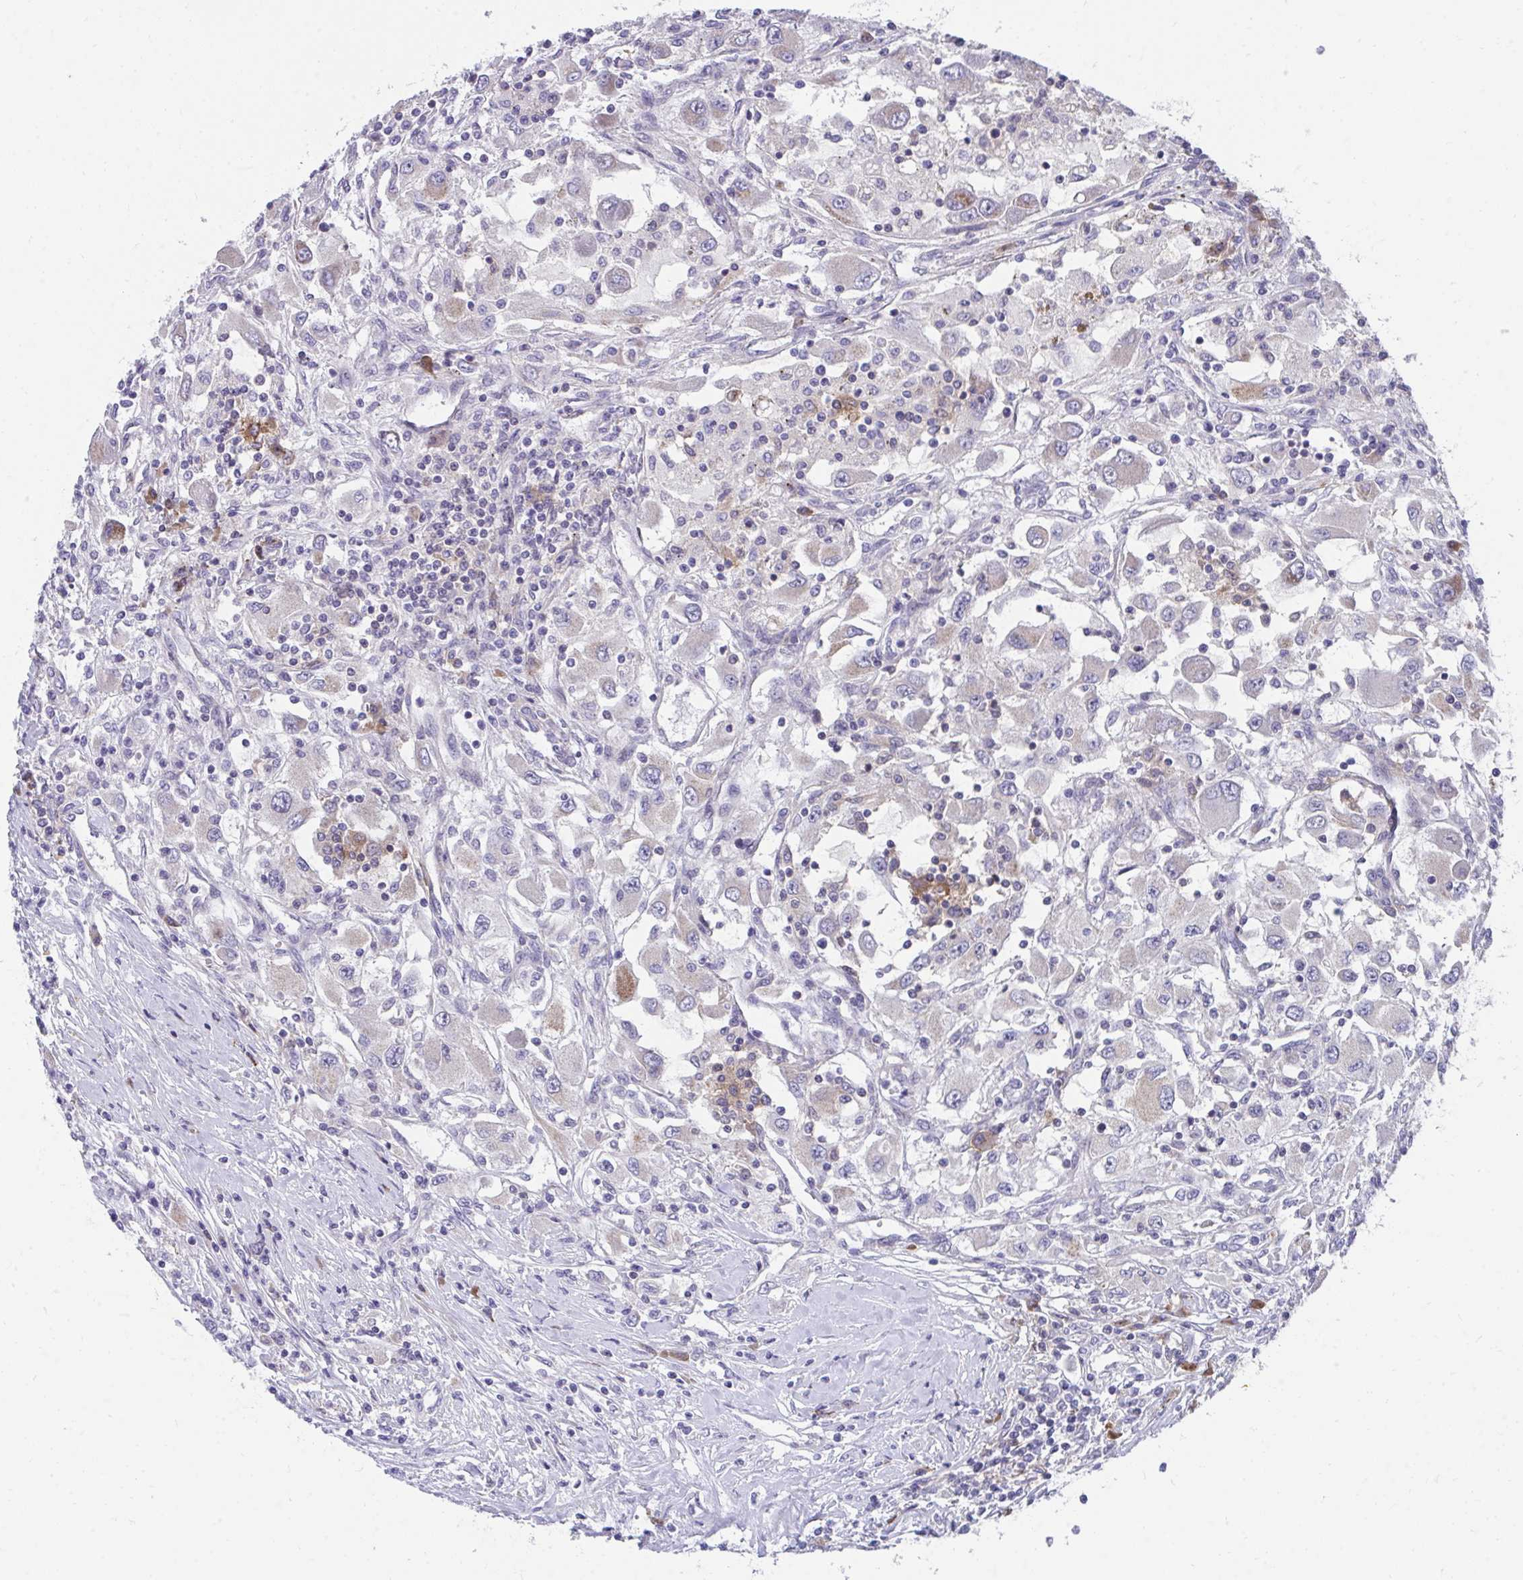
{"staining": {"intensity": "negative", "quantity": "none", "location": "none"}, "tissue": "renal cancer", "cell_type": "Tumor cells", "image_type": "cancer", "snomed": [{"axis": "morphology", "description": "Adenocarcinoma, NOS"}, {"axis": "topography", "description": "Kidney"}], "caption": "An immunohistochemistry micrograph of renal adenocarcinoma is shown. There is no staining in tumor cells of renal adenocarcinoma.", "gene": "SLAMF7", "patient": {"sex": "female", "age": 67}}